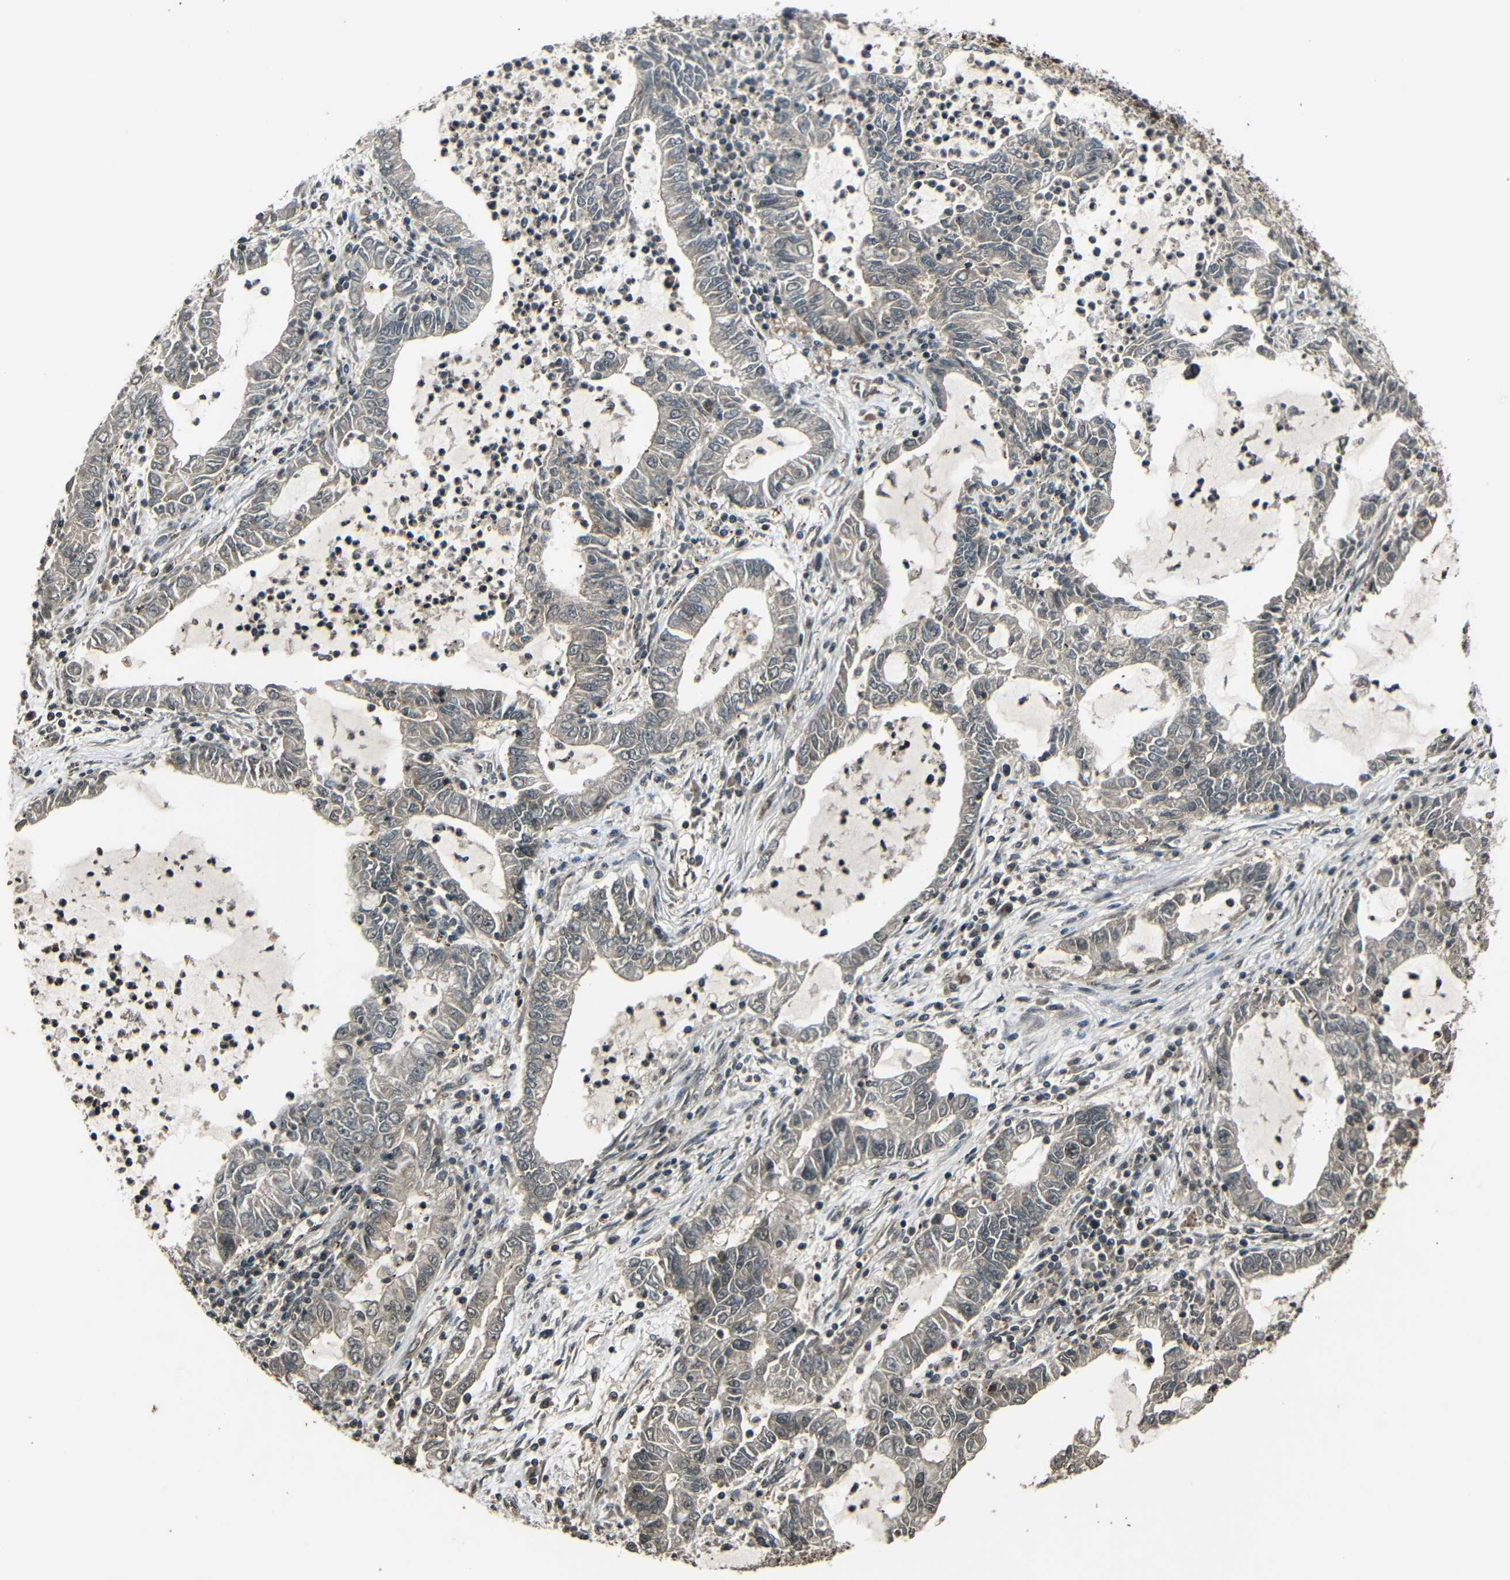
{"staining": {"intensity": "weak", "quantity": "25%-75%", "location": "cytoplasmic/membranous"}, "tissue": "lung cancer", "cell_type": "Tumor cells", "image_type": "cancer", "snomed": [{"axis": "morphology", "description": "Adenocarcinoma, NOS"}, {"axis": "topography", "description": "Lung"}], "caption": "There is low levels of weak cytoplasmic/membranous expression in tumor cells of adenocarcinoma (lung), as demonstrated by immunohistochemical staining (brown color).", "gene": "PLK2", "patient": {"sex": "female", "age": 51}}